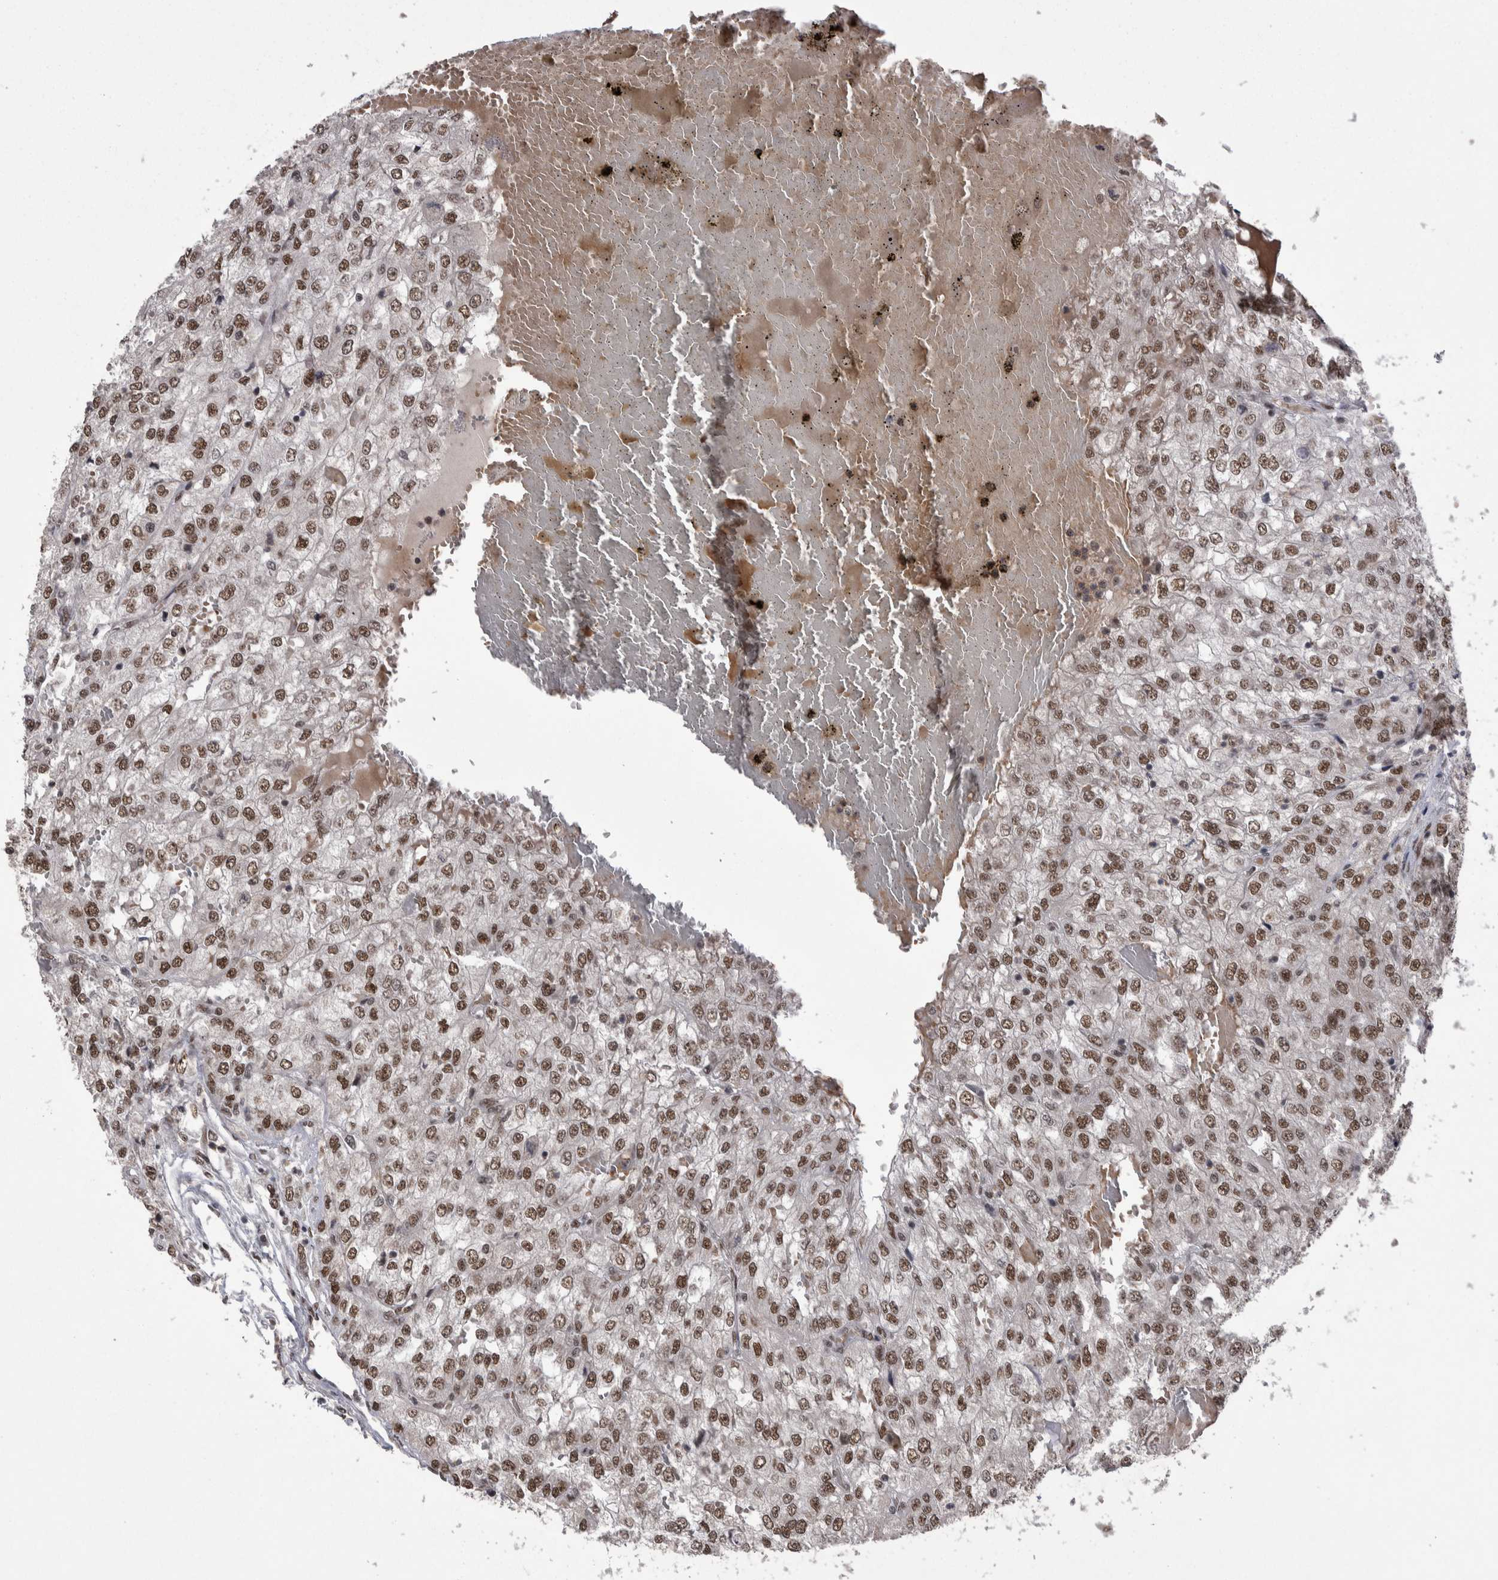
{"staining": {"intensity": "moderate", "quantity": ">75%", "location": "nuclear"}, "tissue": "renal cancer", "cell_type": "Tumor cells", "image_type": "cancer", "snomed": [{"axis": "morphology", "description": "Adenocarcinoma, NOS"}, {"axis": "topography", "description": "Kidney"}], "caption": "Moderate nuclear positivity for a protein is present in about >75% of tumor cells of renal cancer (adenocarcinoma) using immunohistochemistry.", "gene": "DMTF1", "patient": {"sex": "female", "age": 54}}